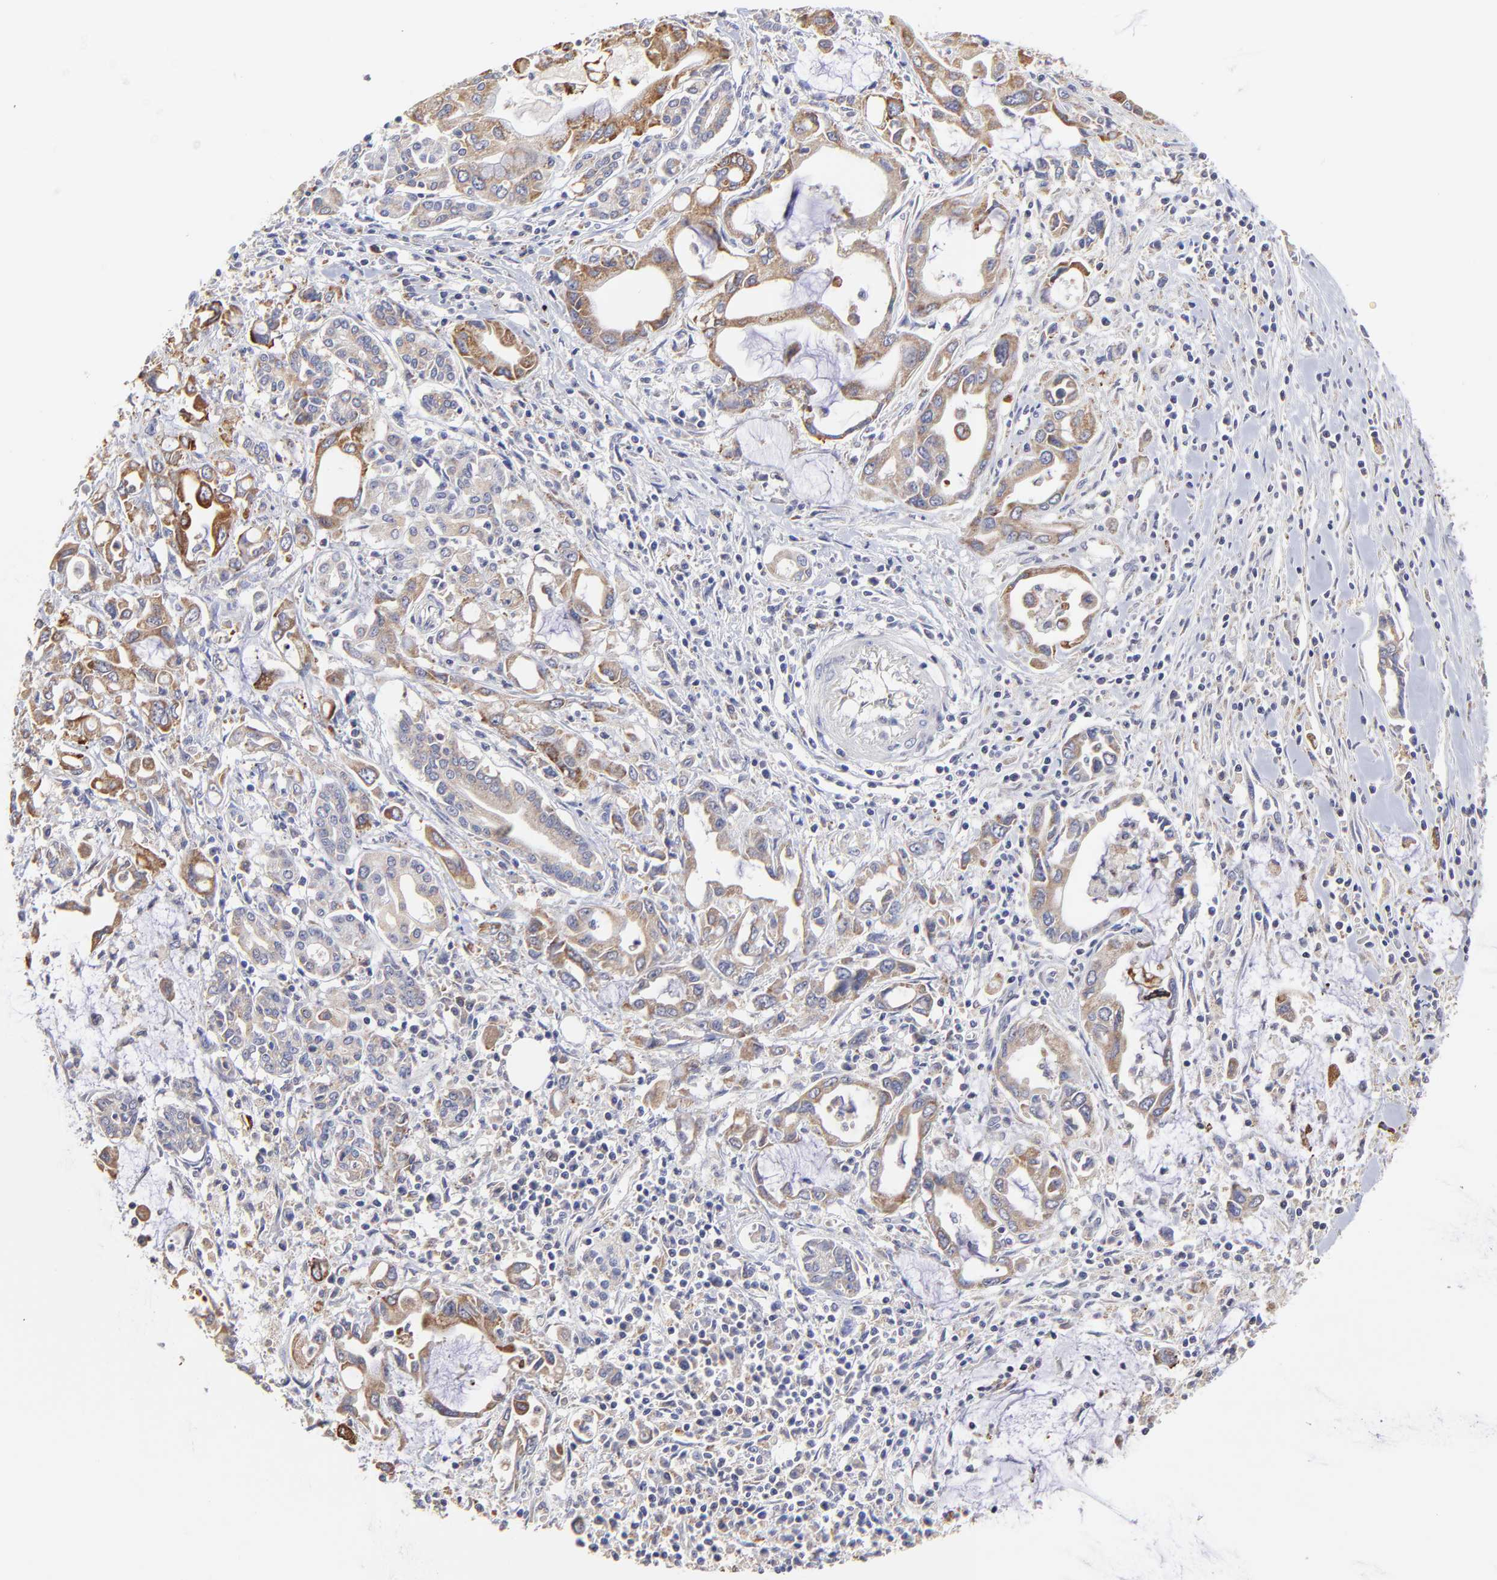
{"staining": {"intensity": "moderate", "quantity": ">75%", "location": "cytoplasmic/membranous"}, "tissue": "pancreatic cancer", "cell_type": "Tumor cells", "image_type": "cancer", "snomed": [{"axis": "morphology", "description": "Adenocarcinoma, NOS"}, {"axis": "topography", "description": "Pancreas"}], "caption": "This is an image of immunohistochemistry (IHC) staining of adenocarcinoma (pancreatic), which shows moderate positivity in the cytoplasmic/membranous of tumor cells.", "gene": "GCSAM", "patient": {"sex": "female", "age": 57}}